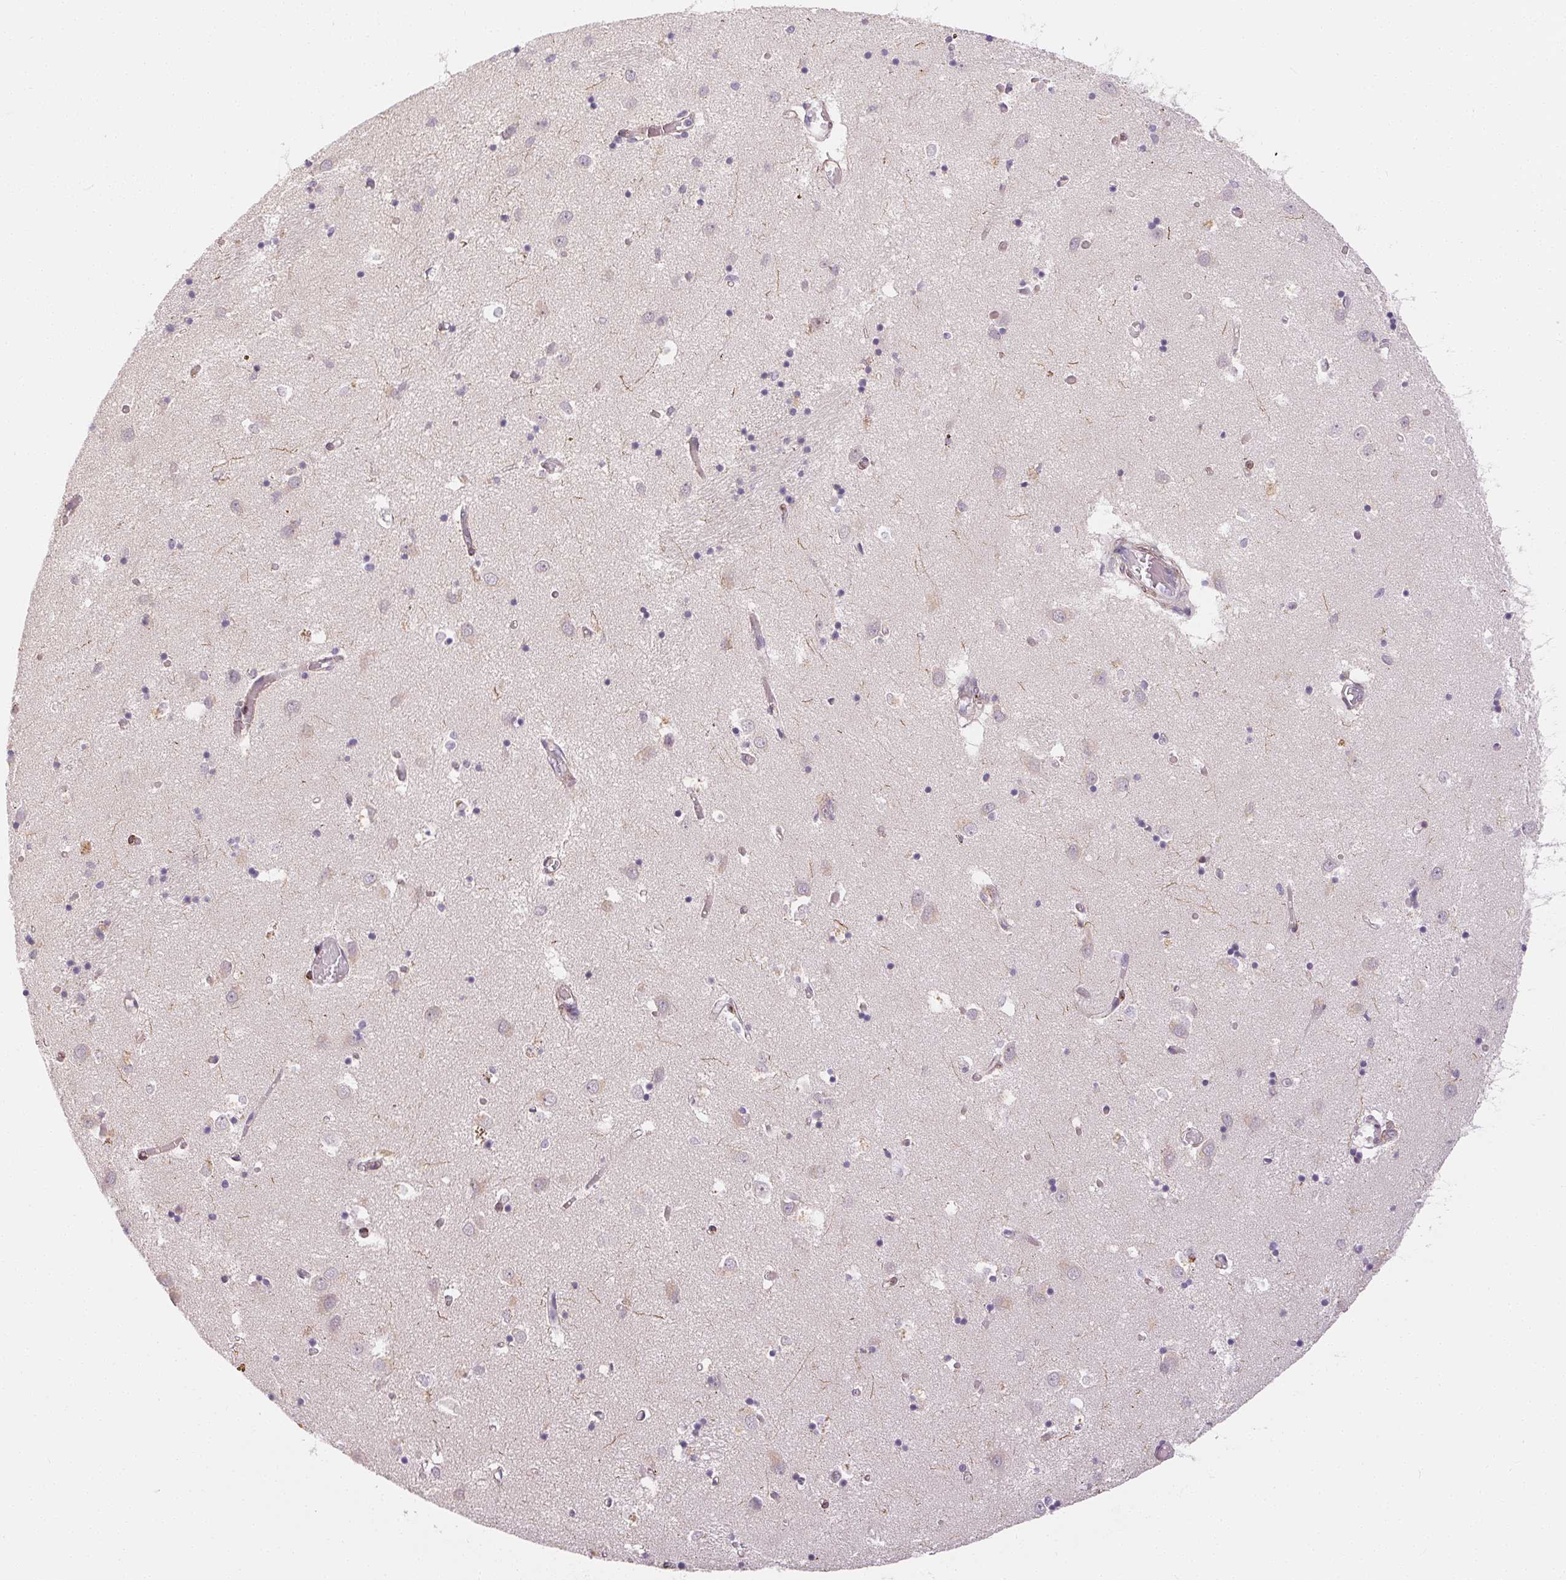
{"staining": {"intensity": "negative", "quantity": "none", "location": "none"}, "tissue": "caudate", "cell_type": "Glial cells", "image_type": "normal", "snomed": [{"axis": "morphology", "description": "Normal tissue, NOS"}, {"axis": "topography", "description": "Lateral ventricle wall"}], "caption": "The image exhibits no staining of glial cells in benign caudate. (Brightfield microscopy of DAB (3,3'-diaminobenzidine) immunohistochemistry at high magnification).", "gene": "RPGRIP1", "patient": {"sex": "male", "age": 70}}